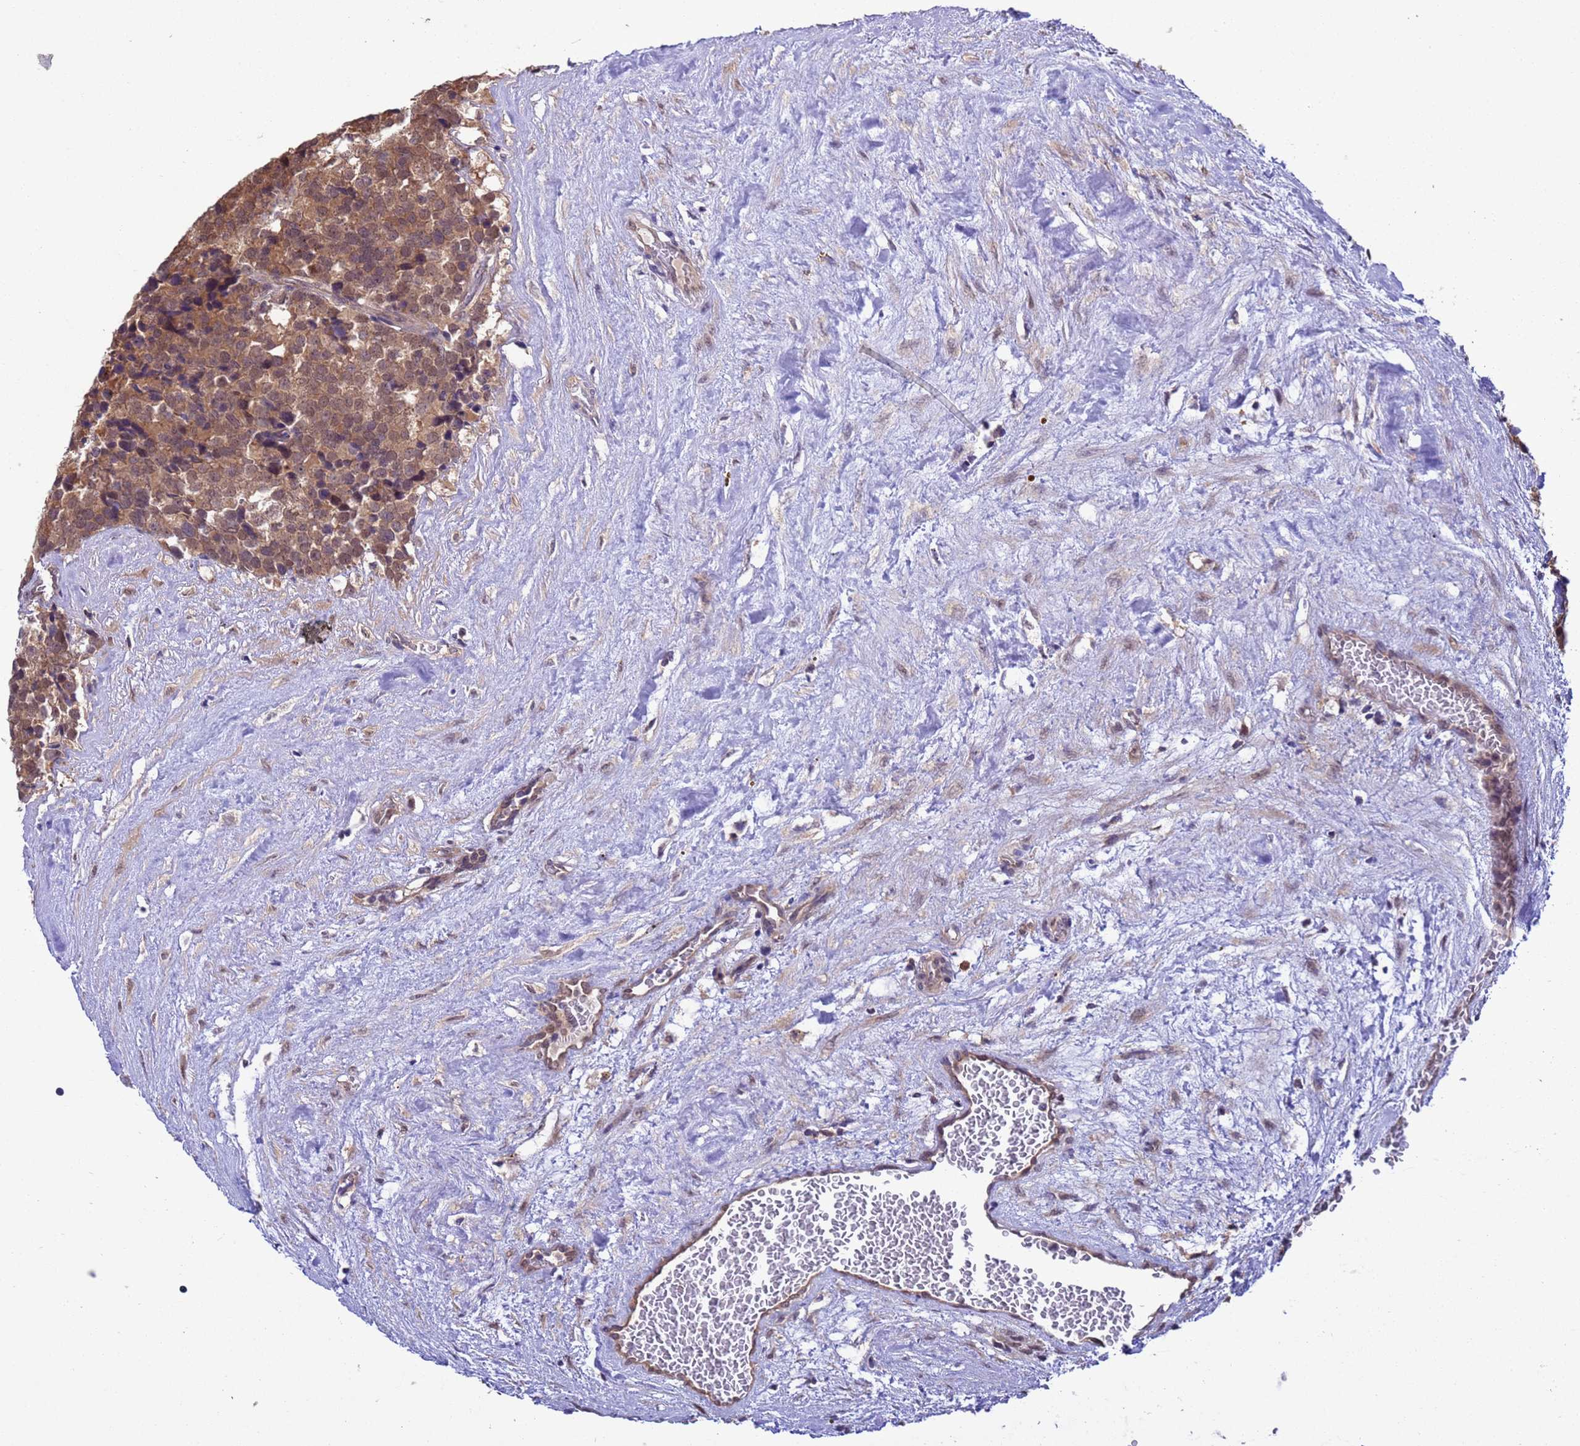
{"staining": {"intensity": "moderate", "quantity": ">75%", "location": "cytoplasmic/membranous,nuclear"}, "tissue": "testis cancer", "cell_type": "Tumor cells", "image_type": "cancer", "snomed": [{"axis": "morphology", "description": "Seminoma, NOS"}, {"axis": "topography", "description": "Testis"}], "caption": "Immunohistochemical staining of seminoma (testis) exhibits medium levels of moderate cytoplasmic/membranous and nuclear expression in approximately >75% of tumor cells.", "gene": "ZFP69B", "patient": {"sex": "male", "age": 71}}